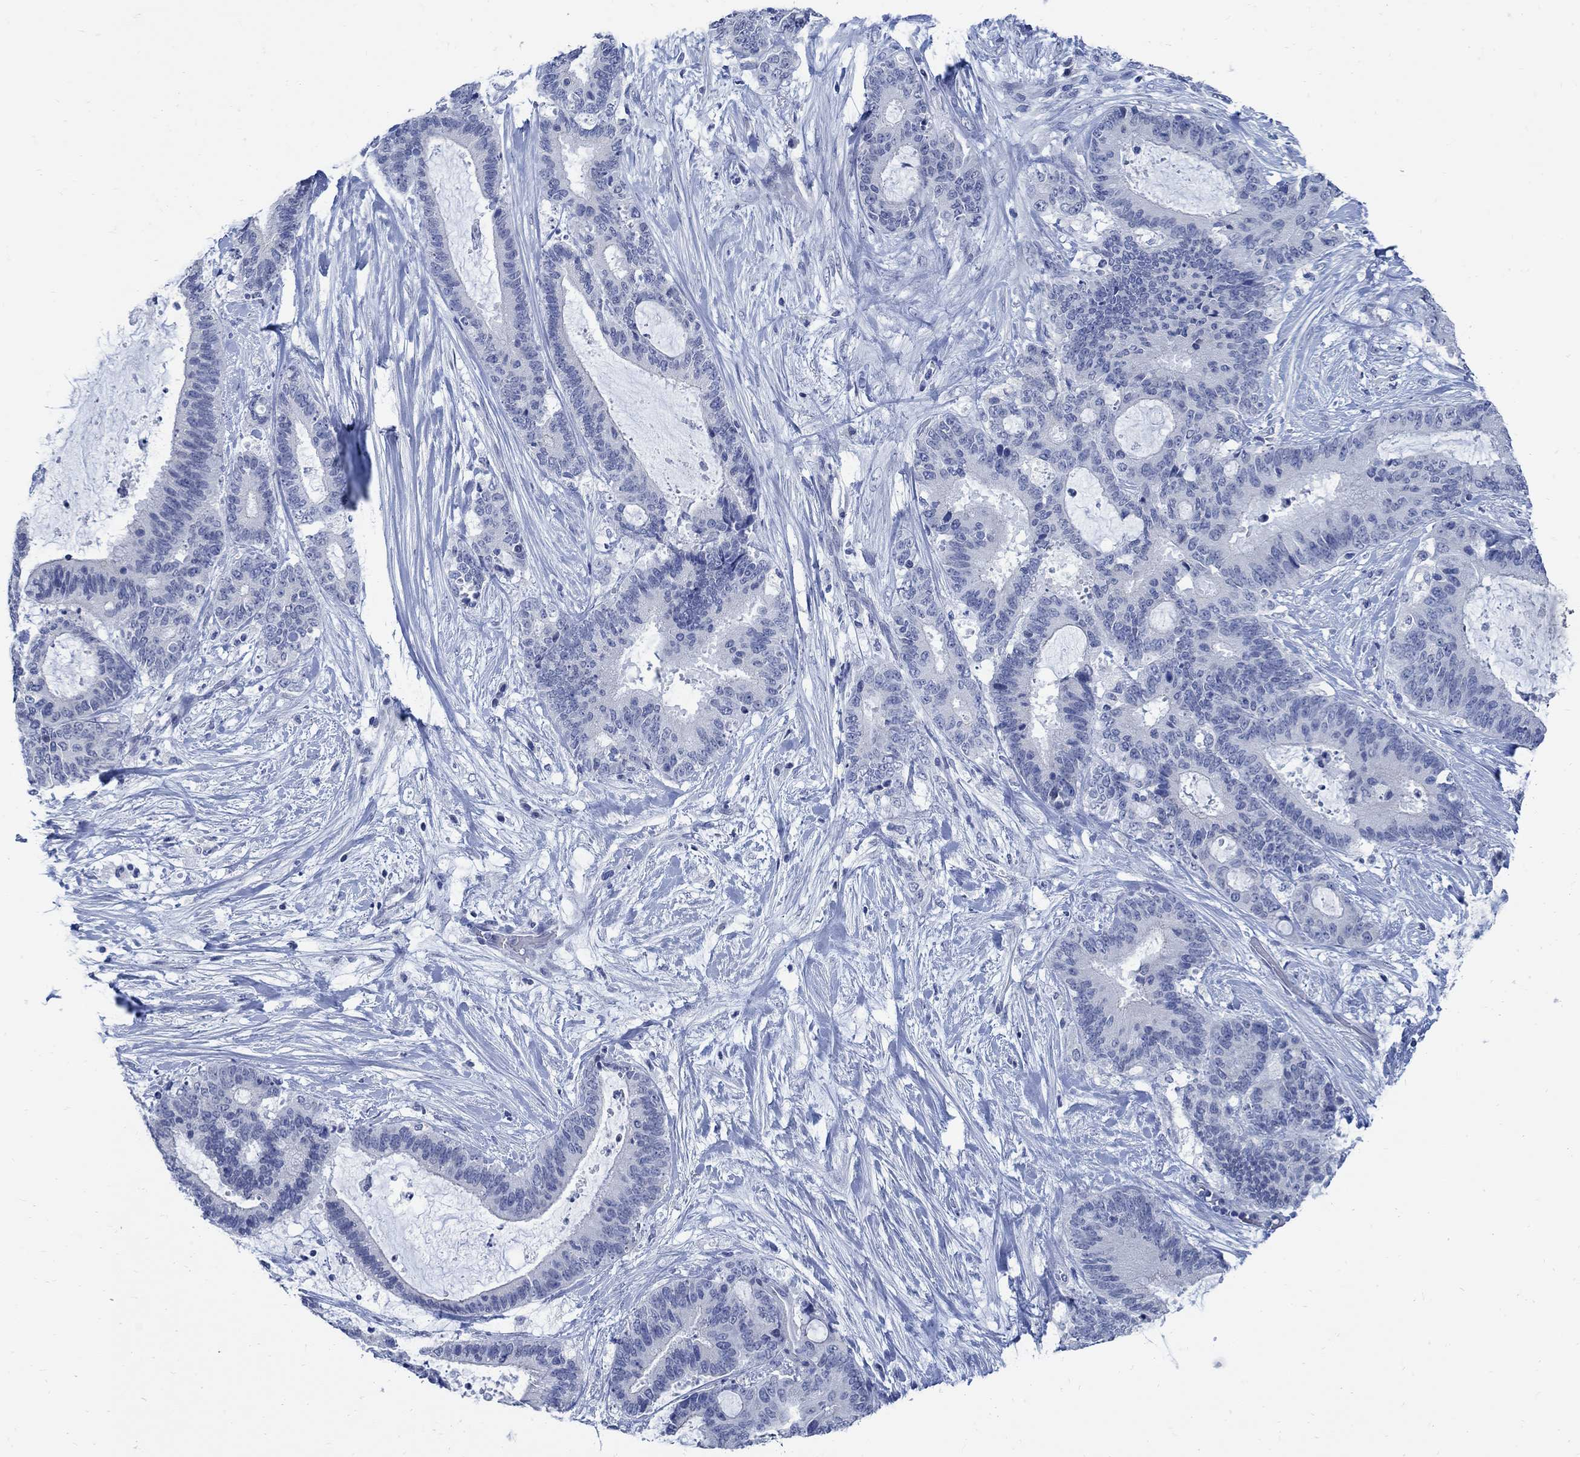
{"staining": {"intensity": "negative", "quantity": "none", "location": "none"}, "tissue": "liver cancer", "cell_type": "Tumor cells", "image_type": "cancer", "snomed": [{"axis": "morphology", "description": "Cholangiocarcinoma"}, {"axis": "topography", "description": "Liver"}], "caption": "IHC of human liver cholangiocarcinoma exhibits no positivity in tumor cells.", "gene": "CAMK2N1", "patient": {"sex": "female", "age": 73}}